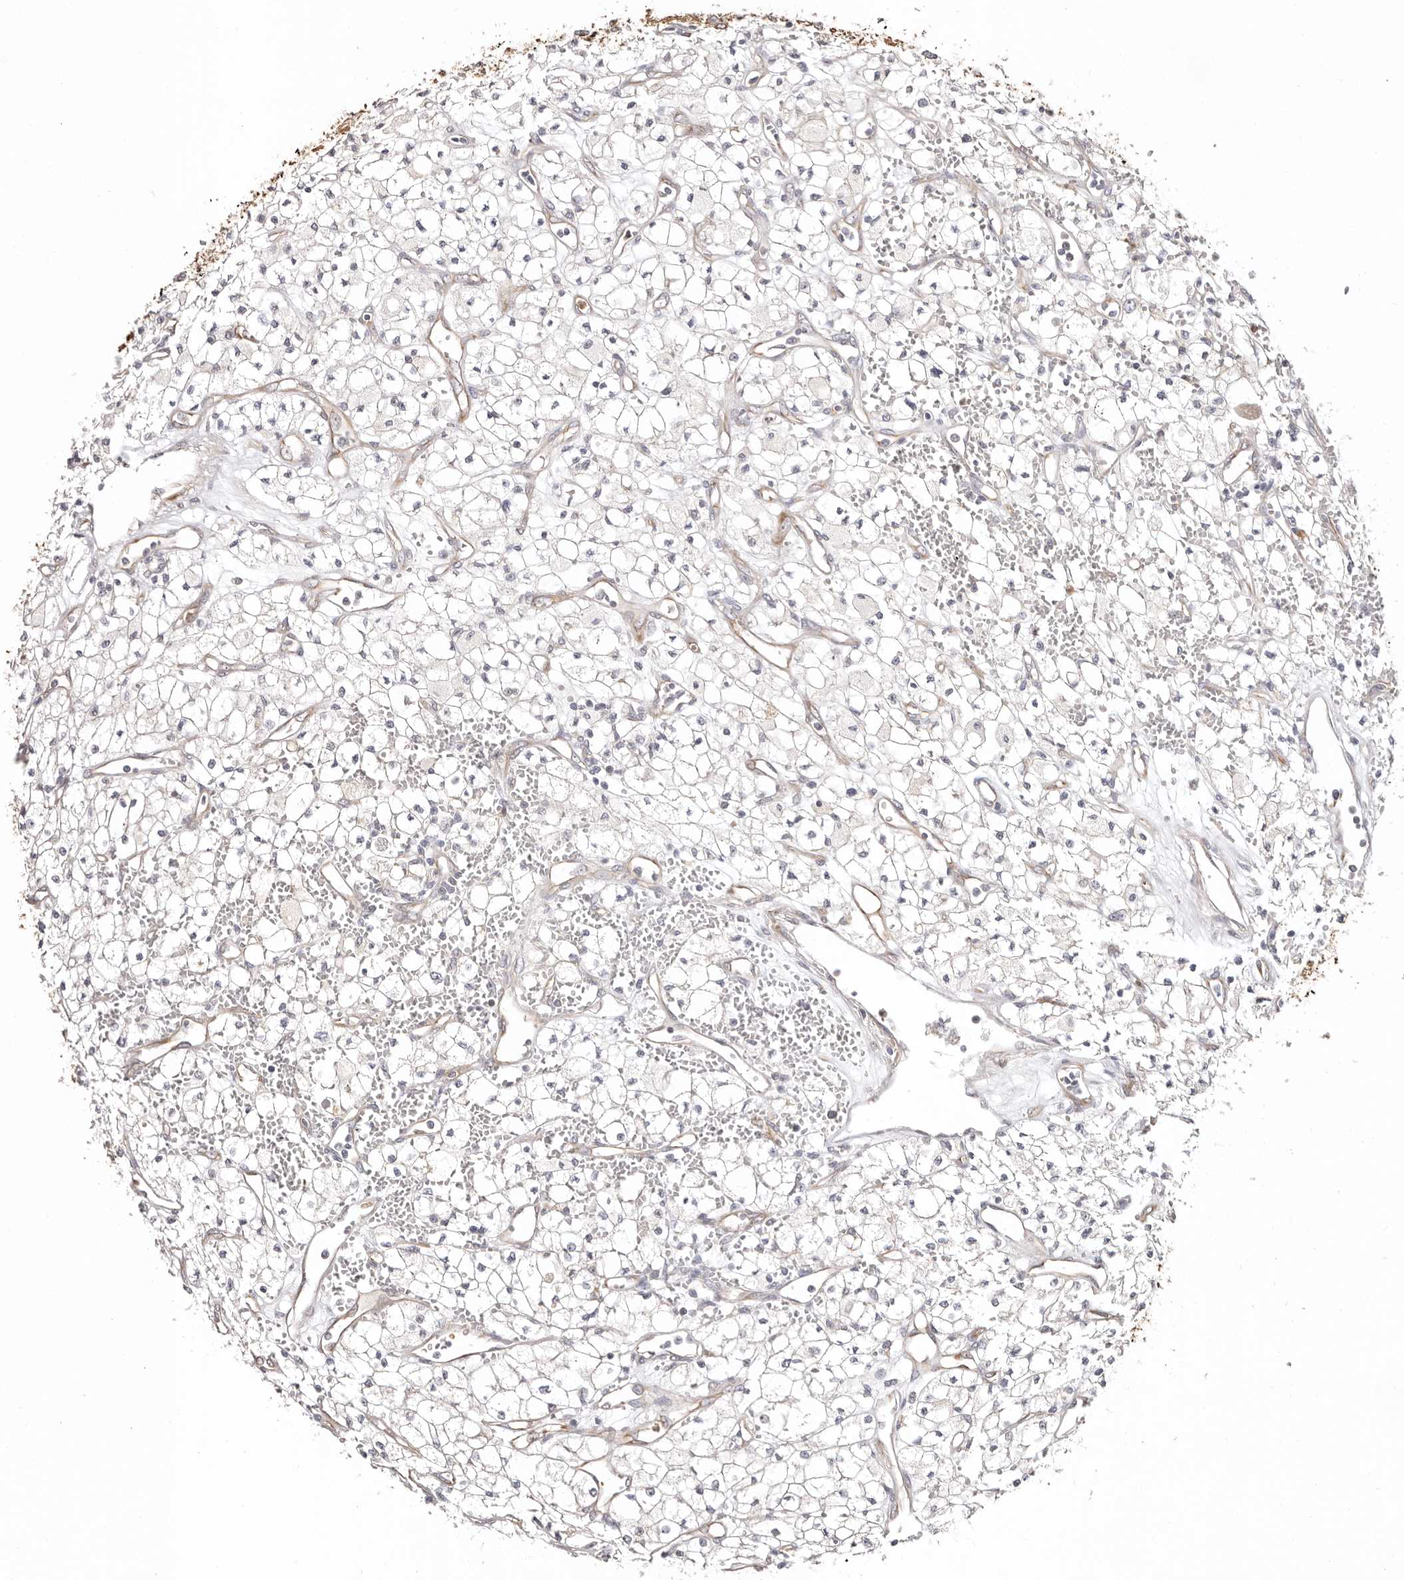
{"staining": {"intensity": "negative", "quantity": "none", "location": "none"}, "tissue": "renal cancer", "cell_type": "Tumor cells", "image_type": "cancer", "snomed": [{"axis": "morphology", "description": "Adenocarcinoma, NOS"}, {"axis": "topography", "description": "Kidney"}], "caption": "DAB immunohistochemical staining of renal cancer (adenocarcinoma) shows no significant expression in tumor cells.", "gene": "BCL2L15", "patient": {"sex": "male", "age": 59}}